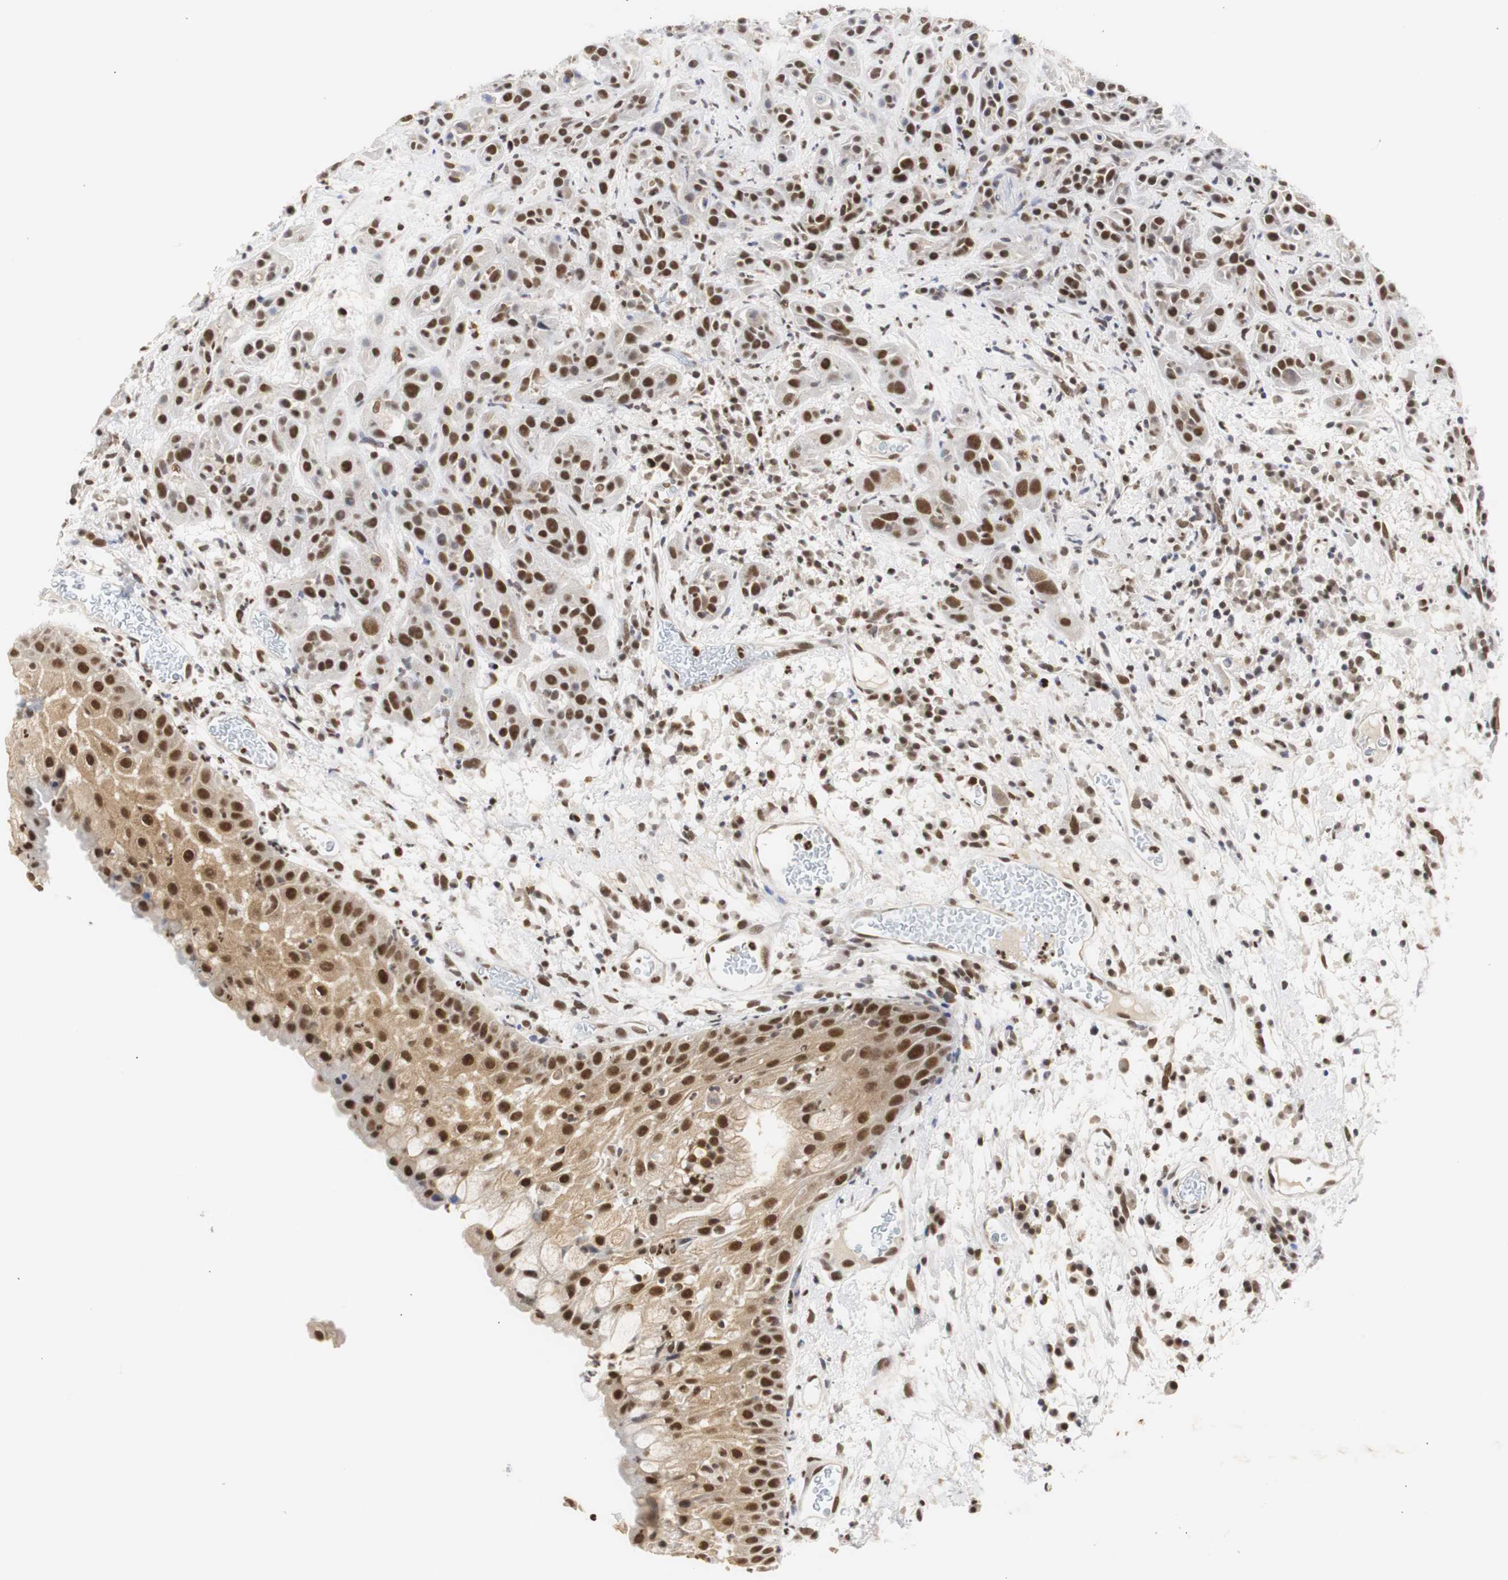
{"staining": {"intensity": "strong", "quantity": ">75%", "location": "nuclear"}, "tissue": "head and neck cancer", "cell_type": "Tumor cells", "image_type": "cancer", "snomed": [{"axis": "morphology", "description": "Squamous cell carcinoma, NOS"}, {"axis": "topography", "description": "Head-Neck"}], "caption": "DAB immunohistochemical staining of human head and neck cancer exhibits strong nuclear protein positivity in about >75% of tumor cells. The staining is performed using DAB brown chromogen to label protein expression. The nuclei are counter-stained blue using hematoxylin.", "gene": "ZFC3H1", "patient": {"sex": "male", "age": 62}}